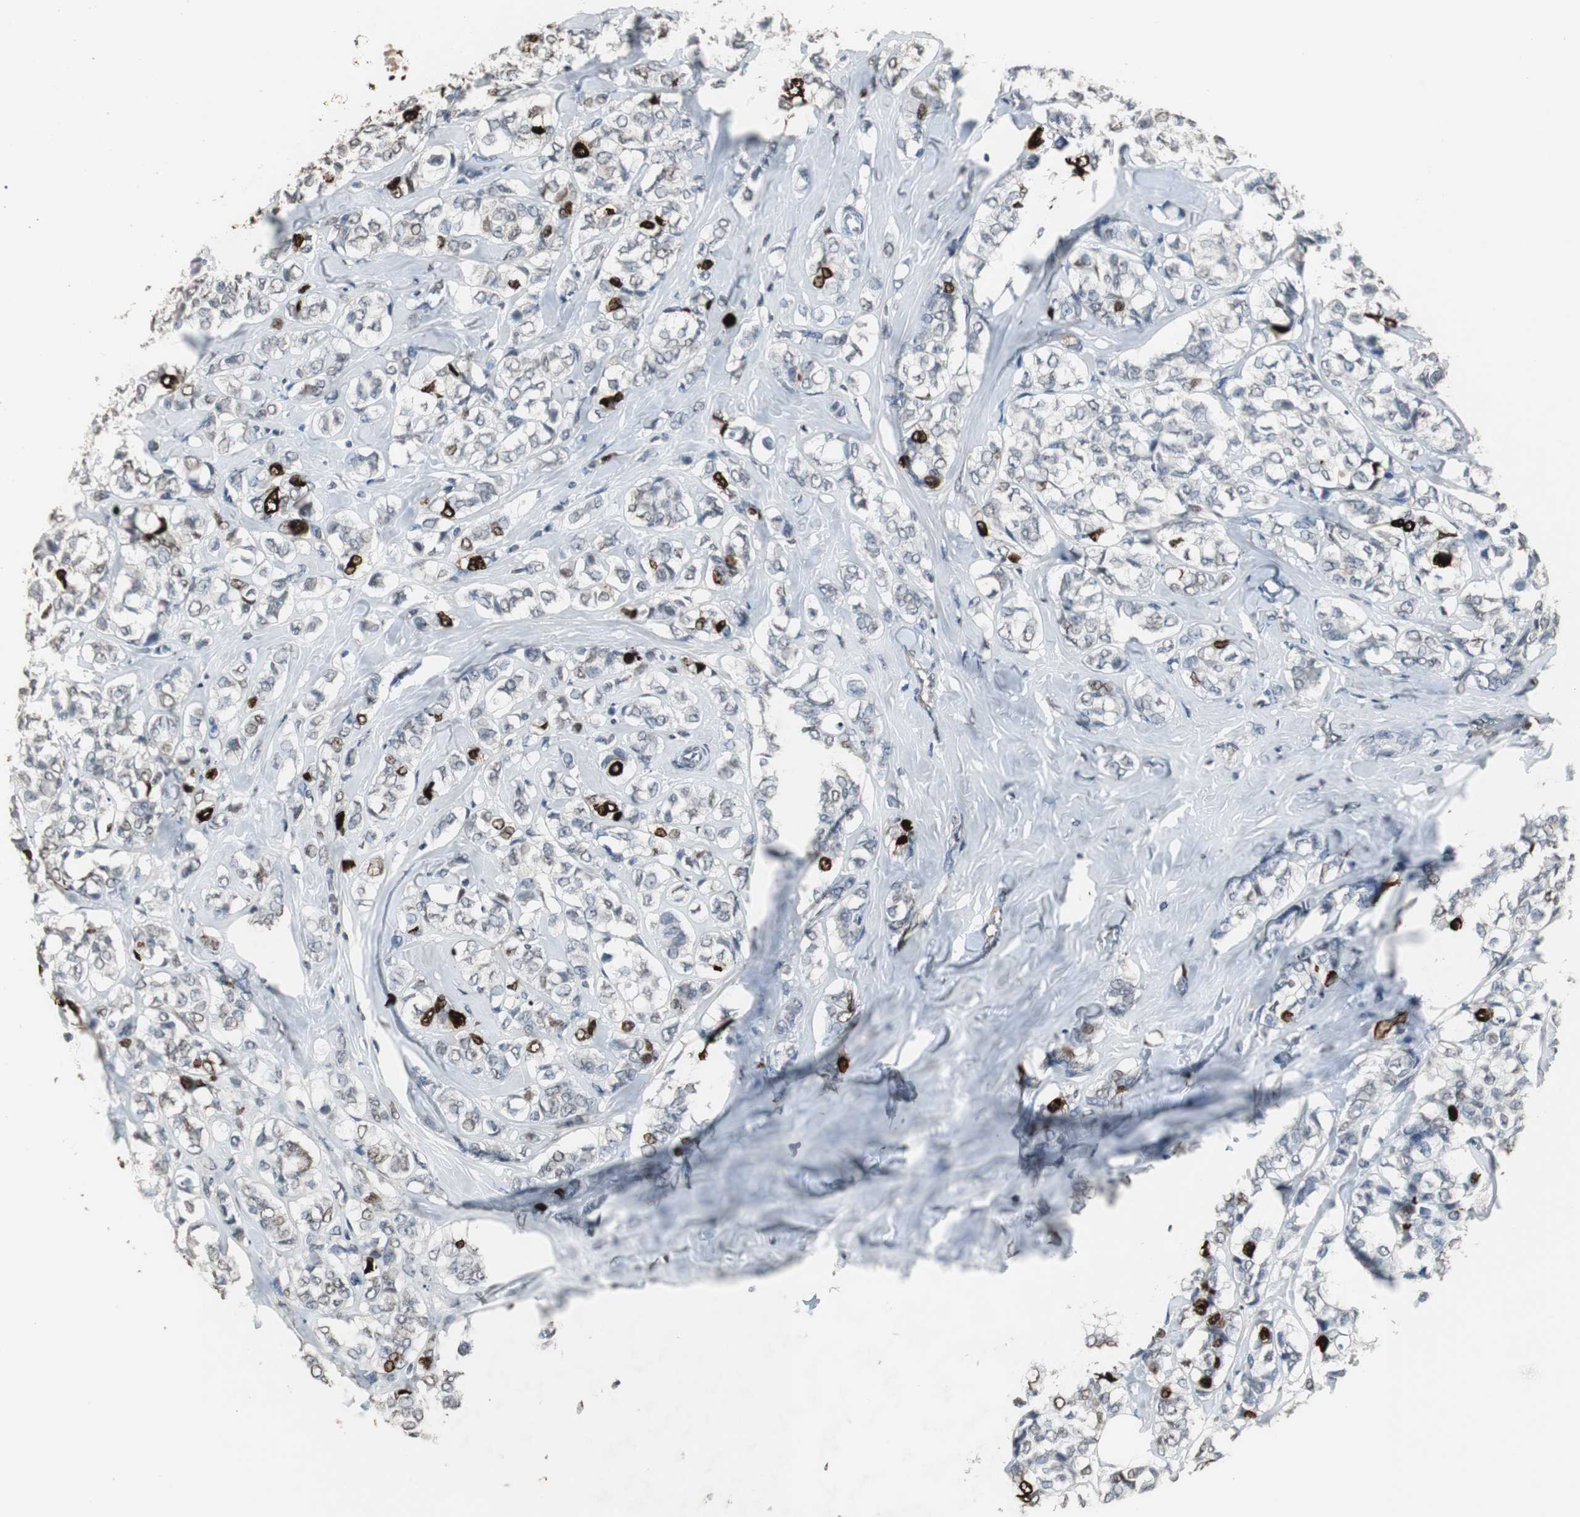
{"staining": {"intensity": "strong", "quantity": "<25%", "location": "nuclear"}, "tissue": "breast cancer", "cell_type": "Tumor cells", "image_type": "cancer", "snomed": [{"axis": "morphology", "description": "Lobular carcinoma"}, {"axis": "topography", "description": "Breast"}], "caption": "A brown stain highlights strong nuclear expression of a protein in human breast cancer tumor cells.", "gene": "TOP2A", "patient": {"sex": "female", "age": 60}}